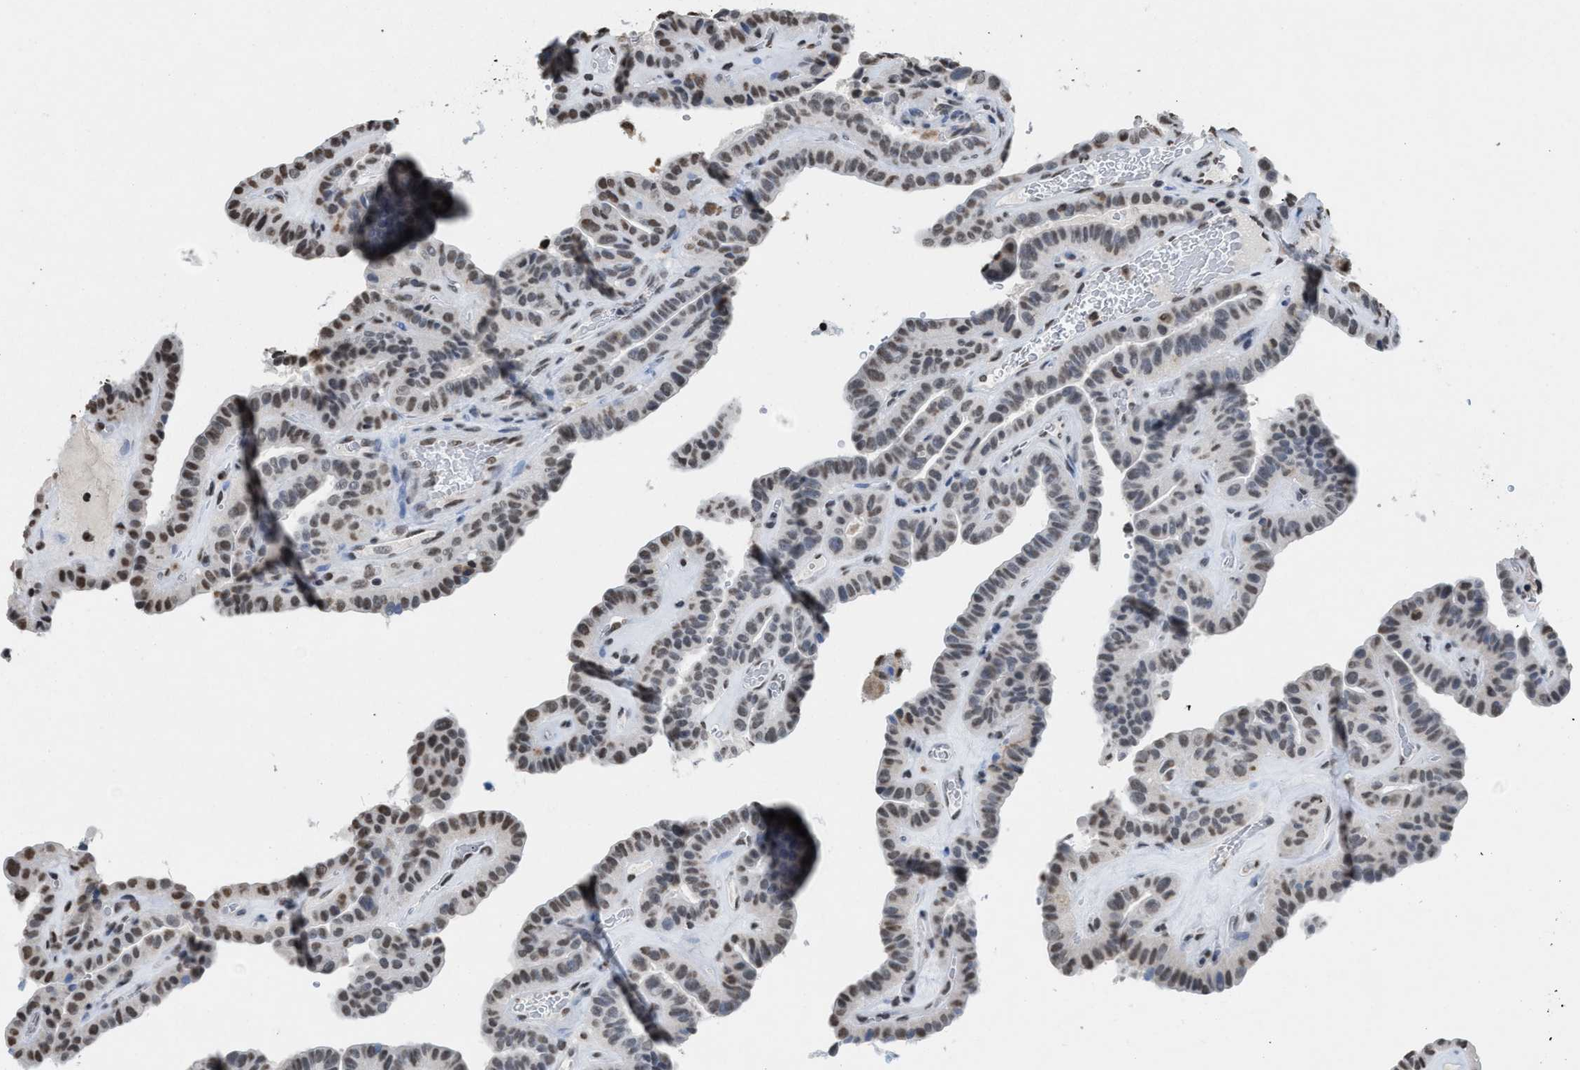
{"staining": {"intensity": "weak", "quantity": "25%-75%", "location": "nuclear"}, "tissue": "thyroid cancer", "cell_type": "Tumor cells", "image_type": "cancer", "snomed": [{"axis": "morphology", "description": "Papillary adenocarcinoma, NOS"}, {"axis": "topography", "description": "Thyroid gland"}], "caption": "Immunohistochemistry histopathology image of neoplastic tissue: human thyroid cancer stained using immunohistochemistry (IHC) reveals low levels of weak protein expression localized specifically in the nuclear of tumor cells, appearing as a nuclear brown color.", "gene": "NUP88", "patient": {"sex": "male", "age": 77}}